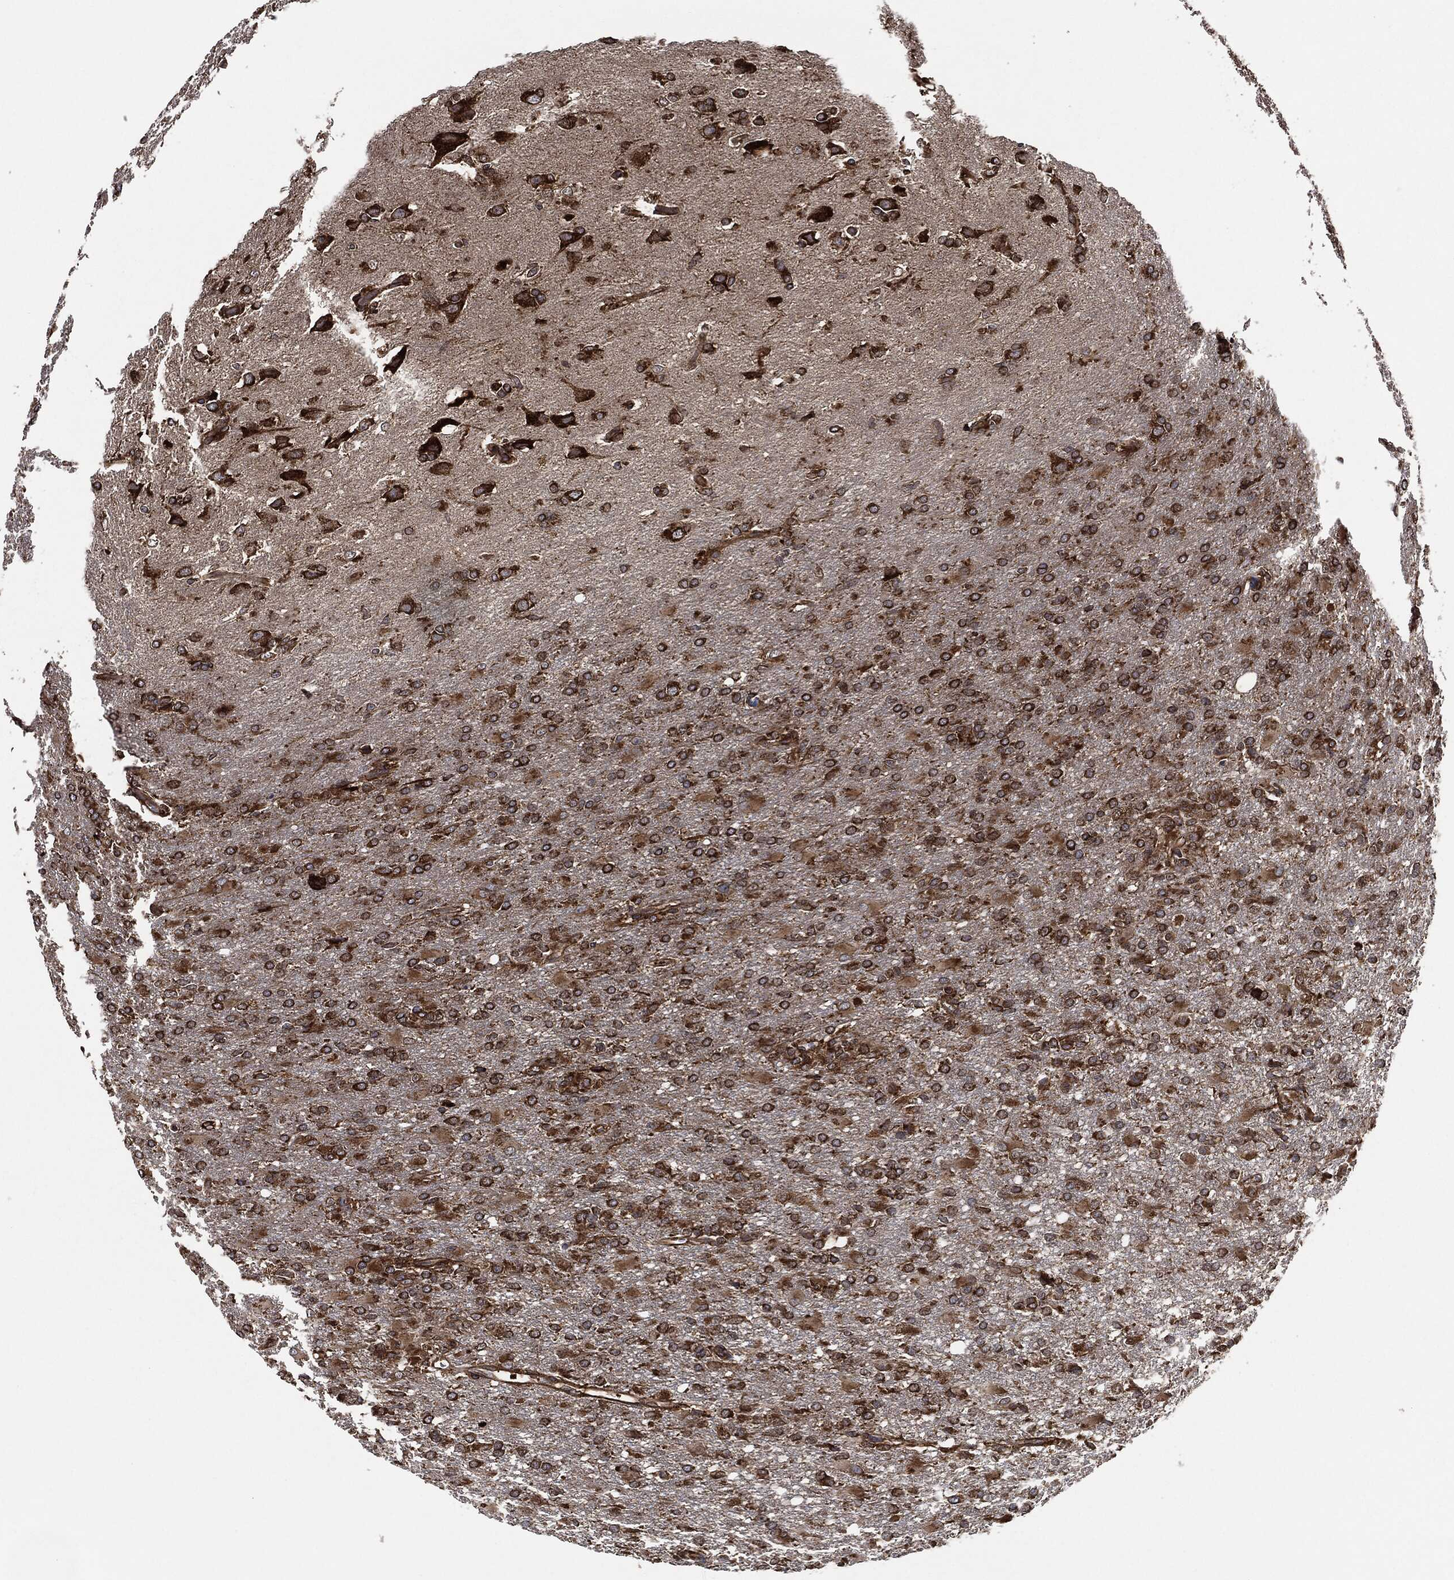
{"staining": {"intensity": "strong", "quantity": ">75%", "location": "cytoplasmic/membranous"}, "tissue": "glioma", "cell_type": "Tumor cells", "image_type": "cancer", "snomed": [{"axis": "morphology", "description": "Glioma, malignant, High grade"}, {"axis": "topography", "description": "Brain"}], "caption": "Strong cytoplasmic/membranous positivity is identified in approximately >75% of tumor cells in glioma.", "gene": "AMFR", "patient": {"sex": "male", "age": 68}}